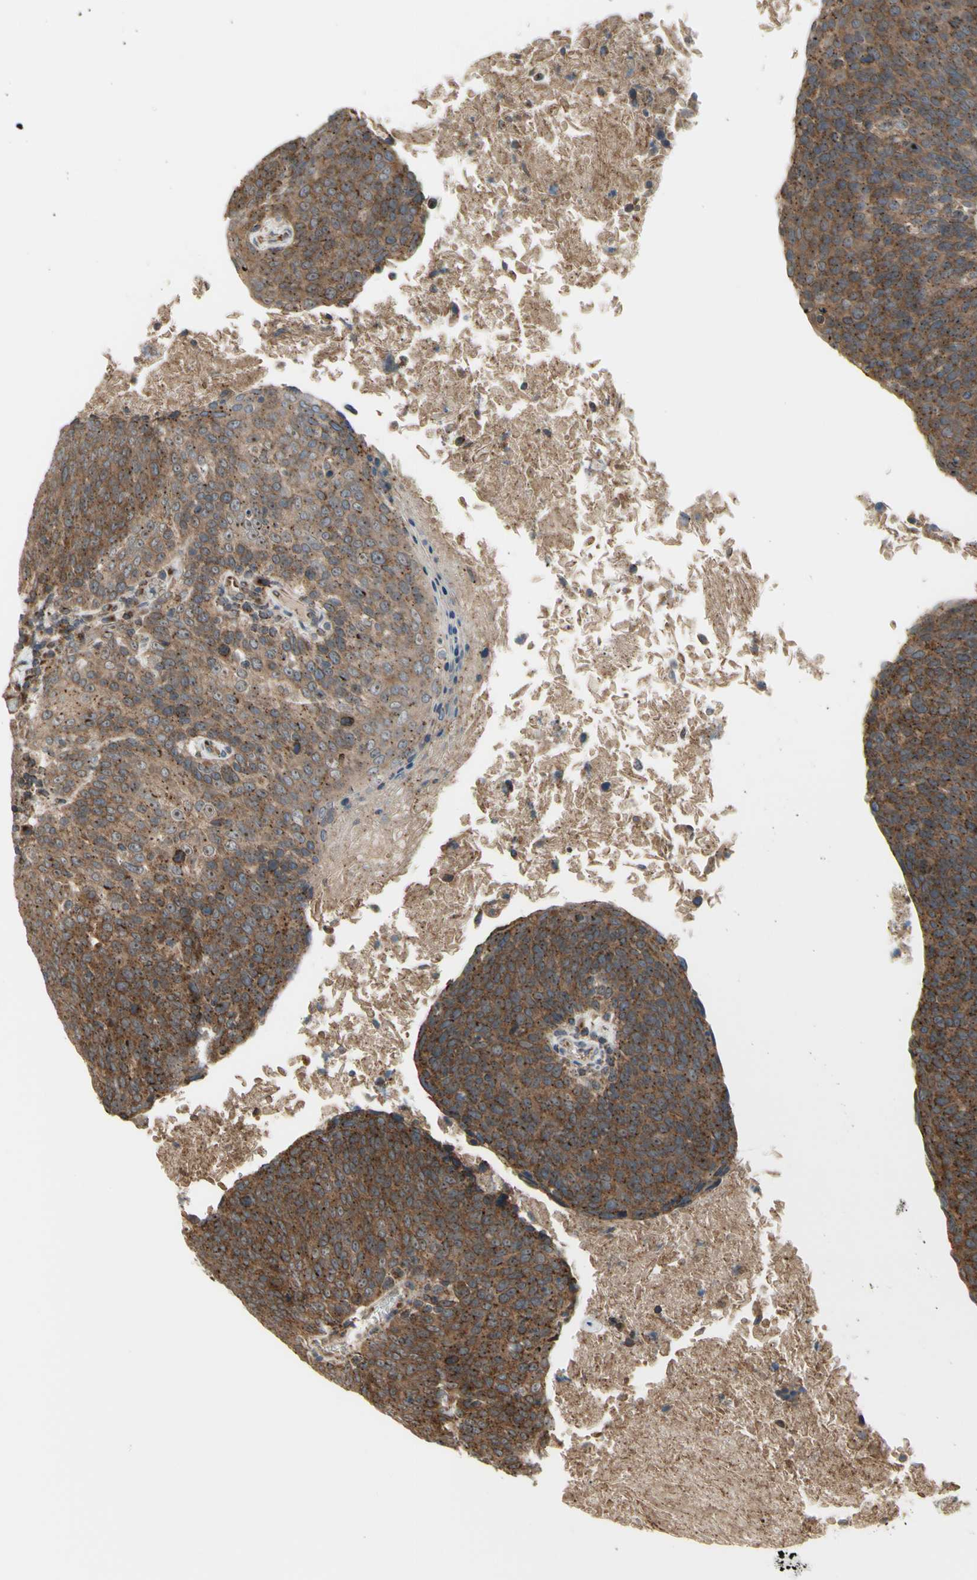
{"staining": {"intensity": "strong", "quantity": ">75%", "location": "cytoplasmic/membranous"}, "tissue": "head and neck cancer", "cell_type": "Tumor cells", "image_type": "cancer", "snomed": [{"axis": "morphology", "description": "Squamous cell carcinoma, NOS"}, {"axis": "morphology", "description": "Squamous cell carcinoma, metastatic, NOS"}, {"axis": "topography", "description": "Lymph node"}, {"axis": "topography", "description": "Head-Neck"}], "caption": "Strong cytoplasmic/membranous expression for a protein is appreciated in approximately >75% of tumor cells of head and neck metastatic squamous cell carcinoma using immunohistochemistry.", "gene": "SLC39A9", "patient": {"sex": "male", "age": 62}}